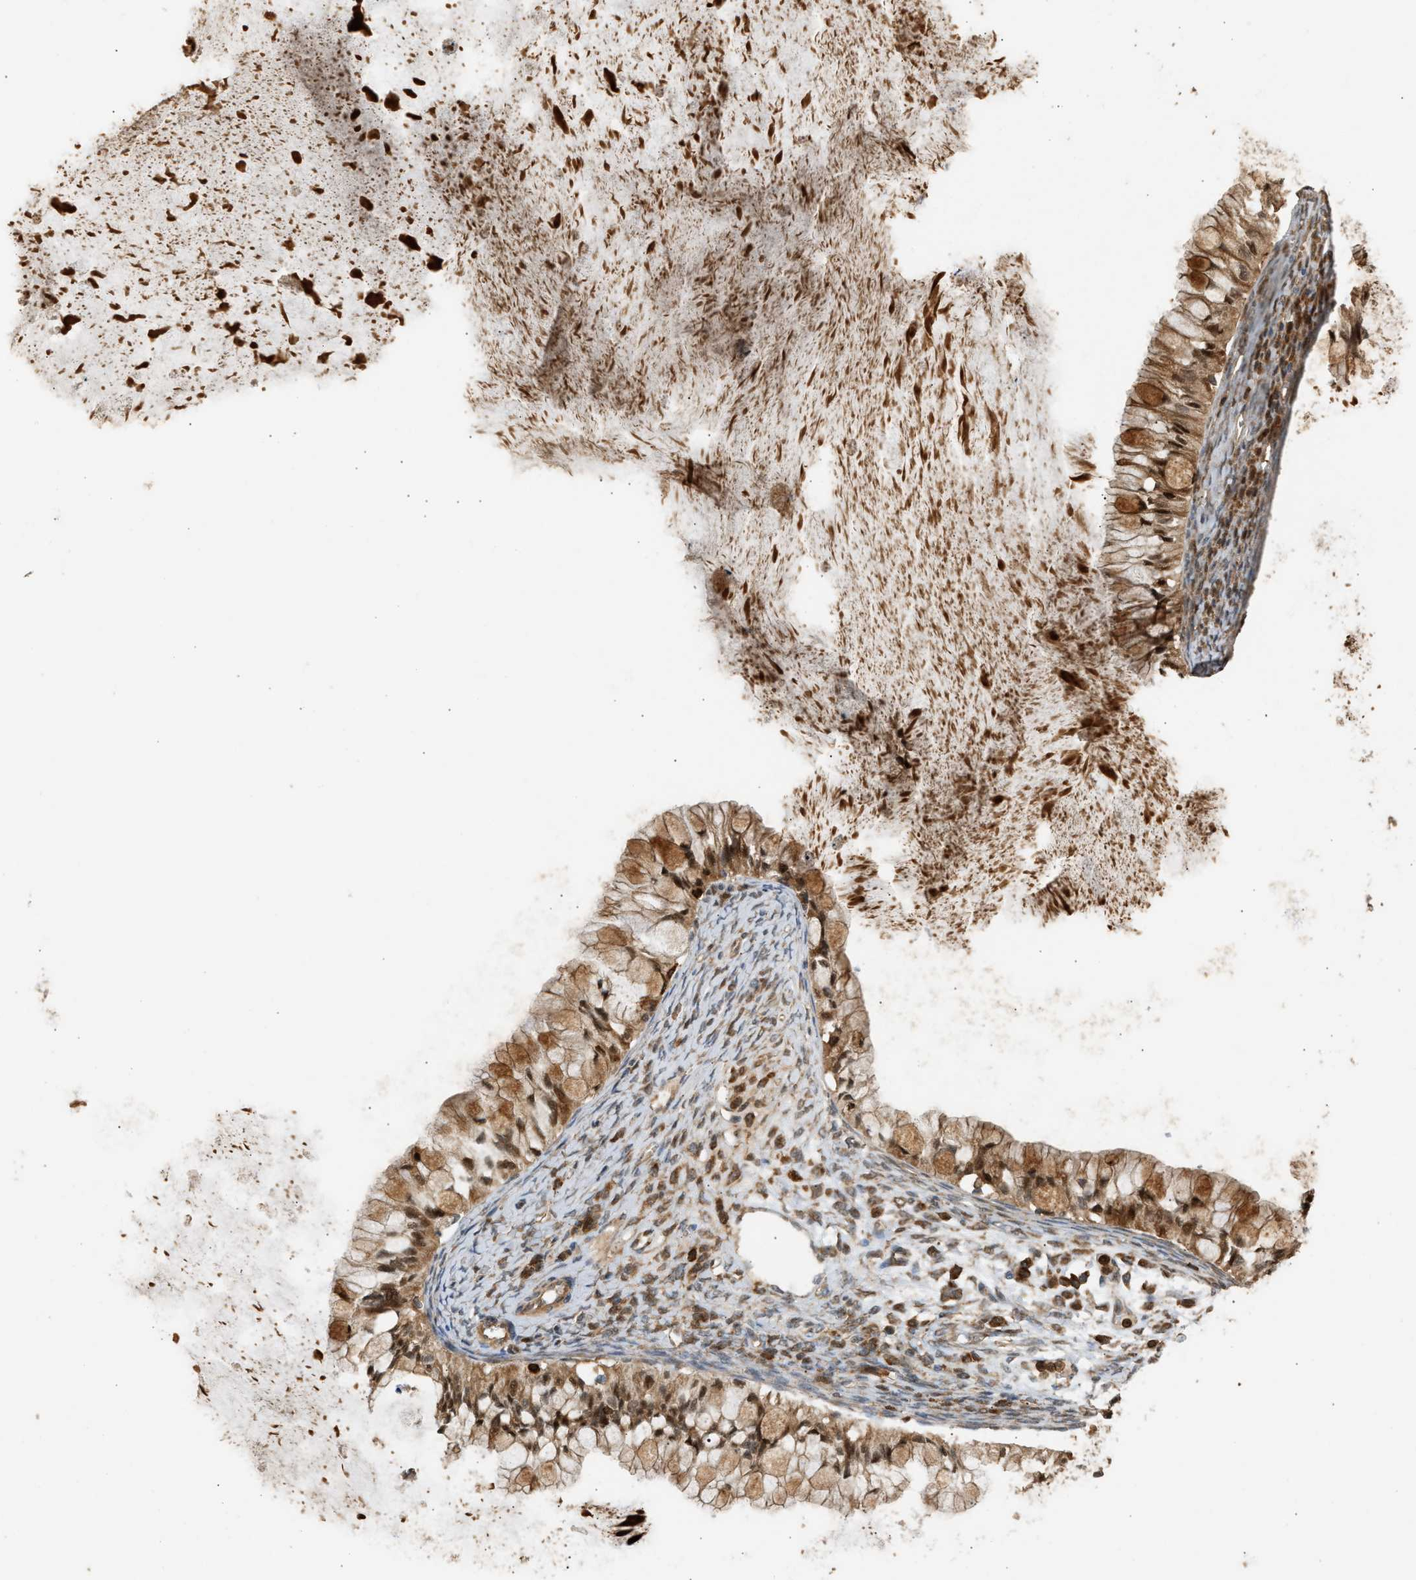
{"staining": {"intensity": "moderate", "quantity": ">75%", "location": "cytoplasmic/membranous"}, "tissue": "ovarian cancer", "cell_type": "Tumor cells", "image_type": "cancer", "snomed": [{"axis": "morphology", "description": "Cystadenocarcinoma, mucinous, NOS"}, {"axis": "topography", "description": "Ovary"}], "caption": "Mucinous cystadenocarcinoma (ovarian) stained with a protein marker demonstrates moderate staining in tumor cells.", "gene": "GOPC", "patient": {"sex": "female", "age": 57}}